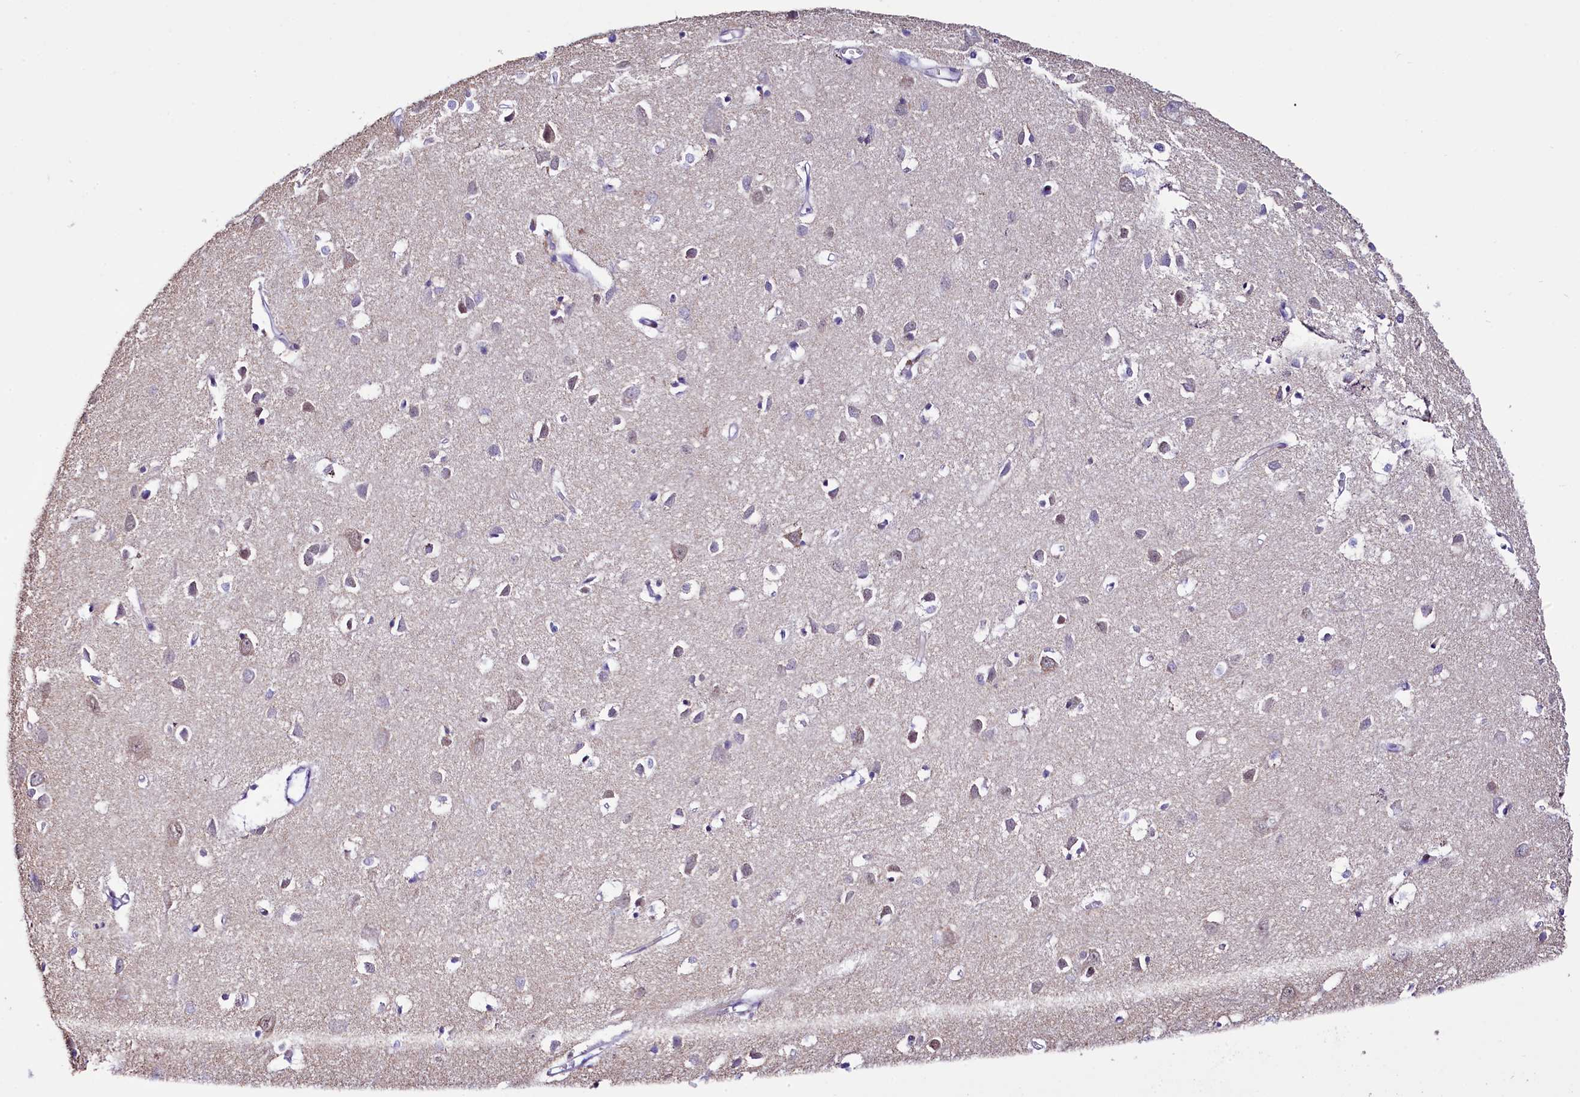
{"staining": {"intensity": "negative", "quantity": "none", "location": "none"}, "tissue": "cerebral cortex", "cell_type": "Endothelial cells", "image_type": "normal", "snomed": [{"axis": "morphology", "description": "Normal tissue, NOS"}, {"axis": "topography", "description": "Cerebral cortex"}], "caption": "Histopathology image shows no significant protein expression in endothelial cells of unremarkable cerebral cortex.", "gene": "SPATS2", "patient": {"sex": "female", "age": 64}}